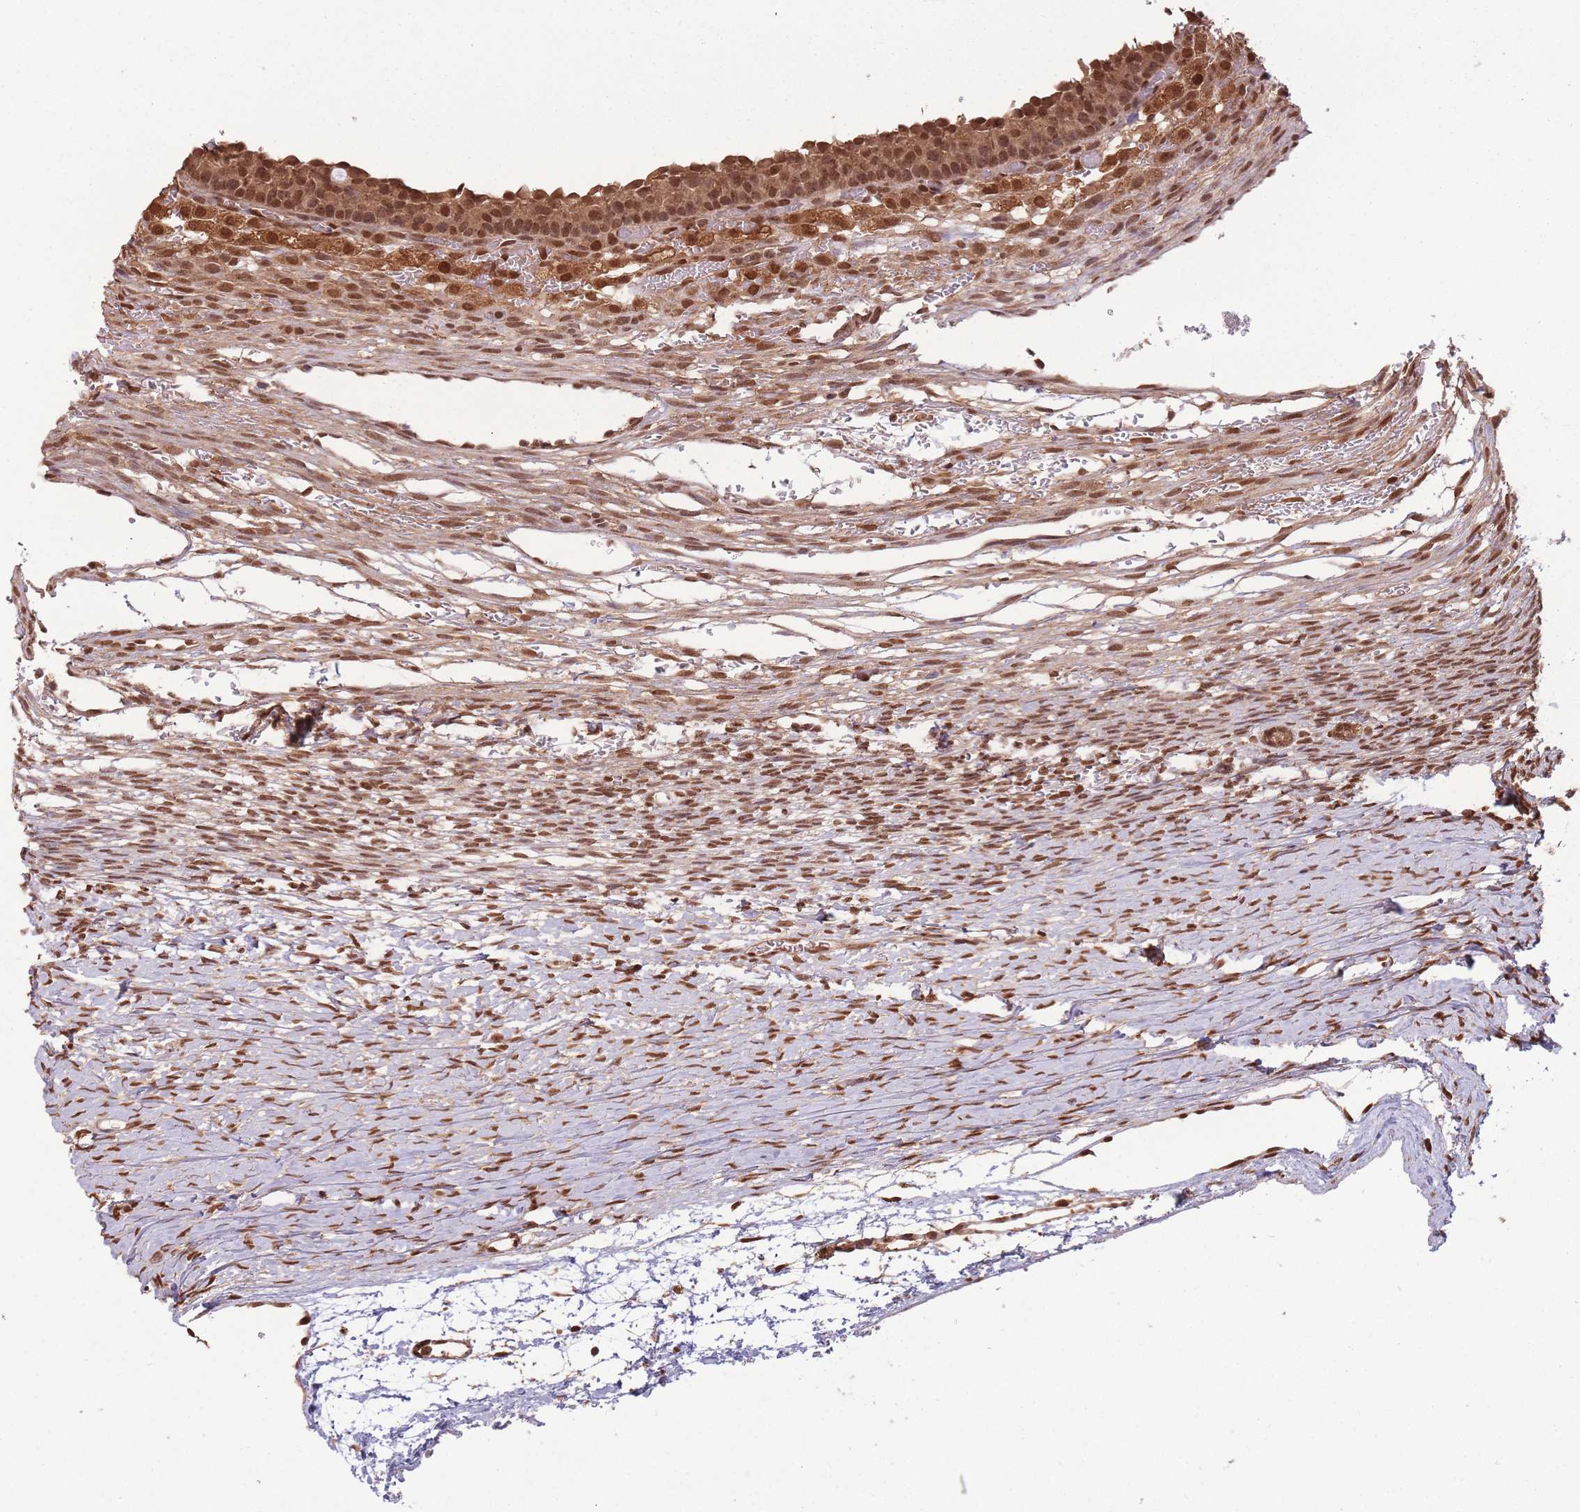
{"staining": {"intensity": "moderate", "quantity": ">75%", "location": "nuclear"}, "tissue": "ovary", "cell_type": "Ovarian stroma cells", "image_type": "normal", "snomed": [{"axis": "morphology", "description": "Normal tissue, NOS"}, {"axis": "topography", "description": "Ovary"}], "caption": "A brown stain highlights moderate nuclear staining of a protein in ovarian stroma cells of unremarkable human ovary.", "gene": "RPS27A", "patient": {"sex": "female", "age": 39}}